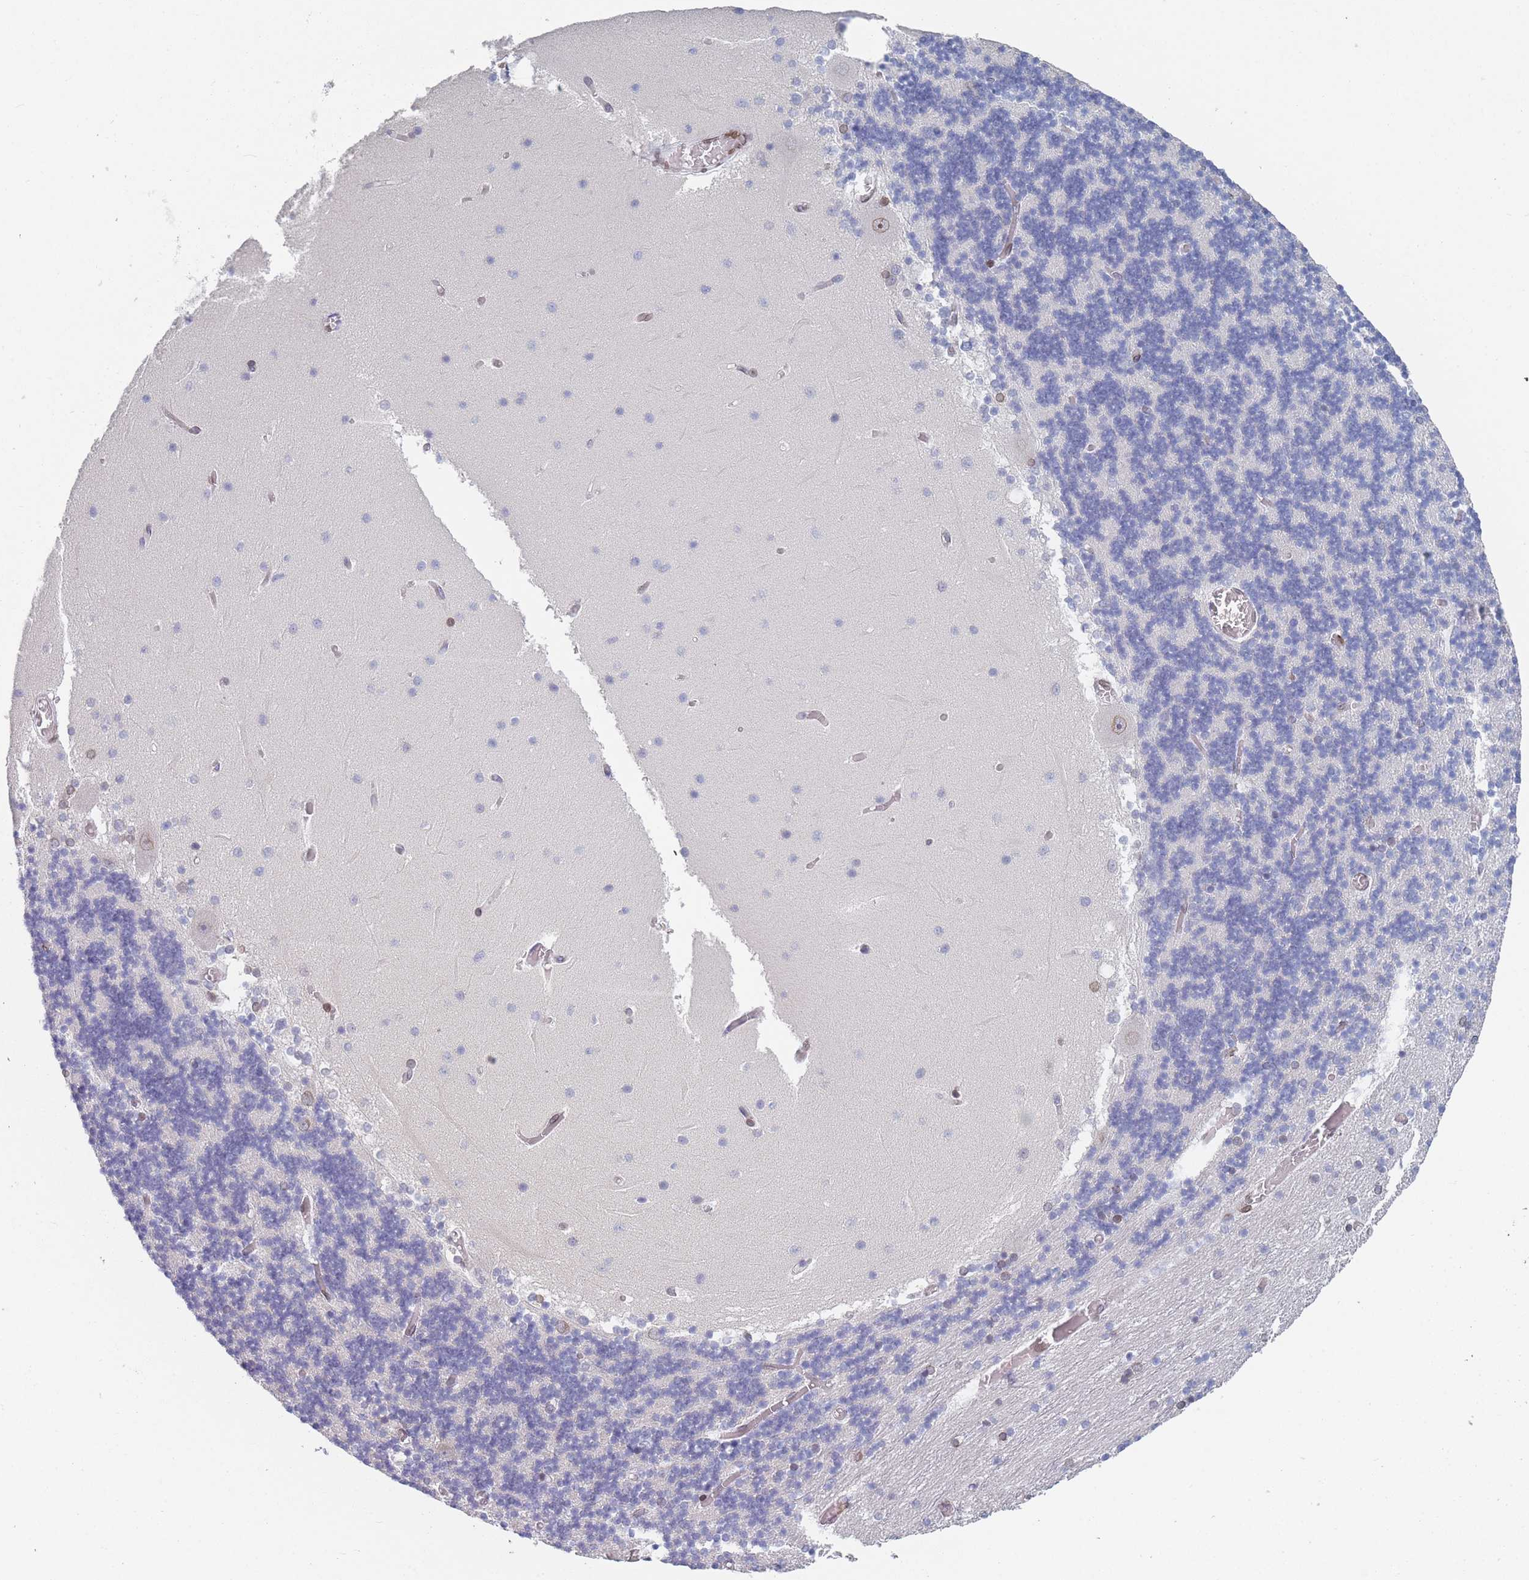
{"staining": {"intensity": "negative", "quantity": "none", "location": "none"}, "tissue": "cerebellum", "cell_type": "Cells in granular layer", "image_type": "normal", "snomed": [{"axis": "morphology", "description": "Normal tissue, NOS"}, {"axis": "topography", "description": "Cerebellum"}], "caption": "Protein analysis of unremarkable cerebellum shows no significant staining in cells in granular layer.", "gene": "ZBTB1", "patient": {"sex": "female", "age": 28}}